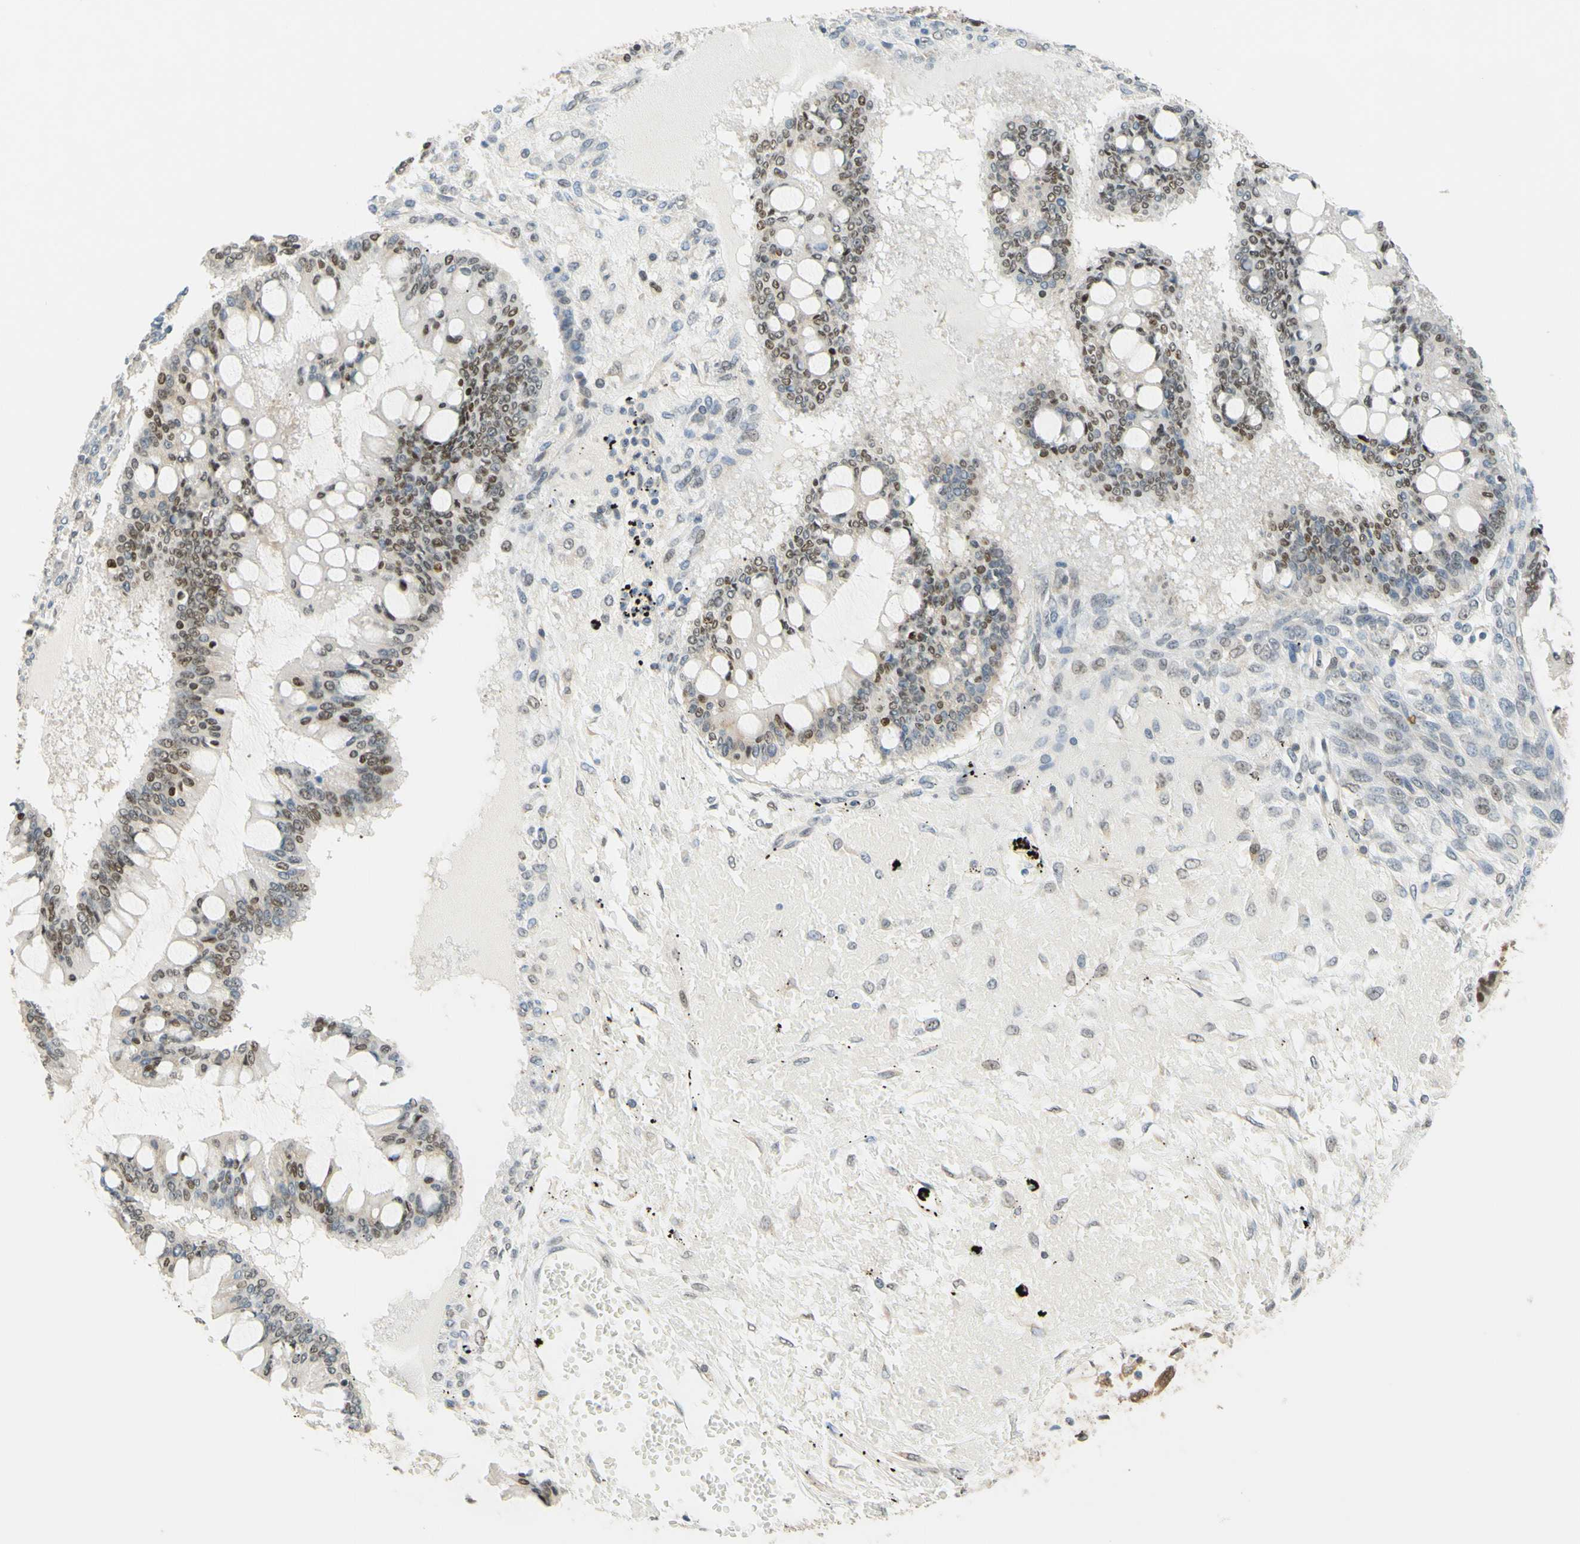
{"staining": {"intensity": "moderate", "quantity": ">75%", "location": "nuclear"}, "tissue": "ovarian cancer", "cell_type": "Tumor cells", "image_type": "cancer", "snomed": [{"axis": "morphology", "description": "Cystadenocarcinoma, mucinous, NOS"}, {"axis": "topography", "description": "Ovary"}], "caption": "This is a histology image of IHC staining of mucinous cystadenocarcinoma (ovarian), which shows moderate positivity in the nuclear of tumor cells.", "gene": "POLB", "patient": {"sex": "female", "age": 73}}